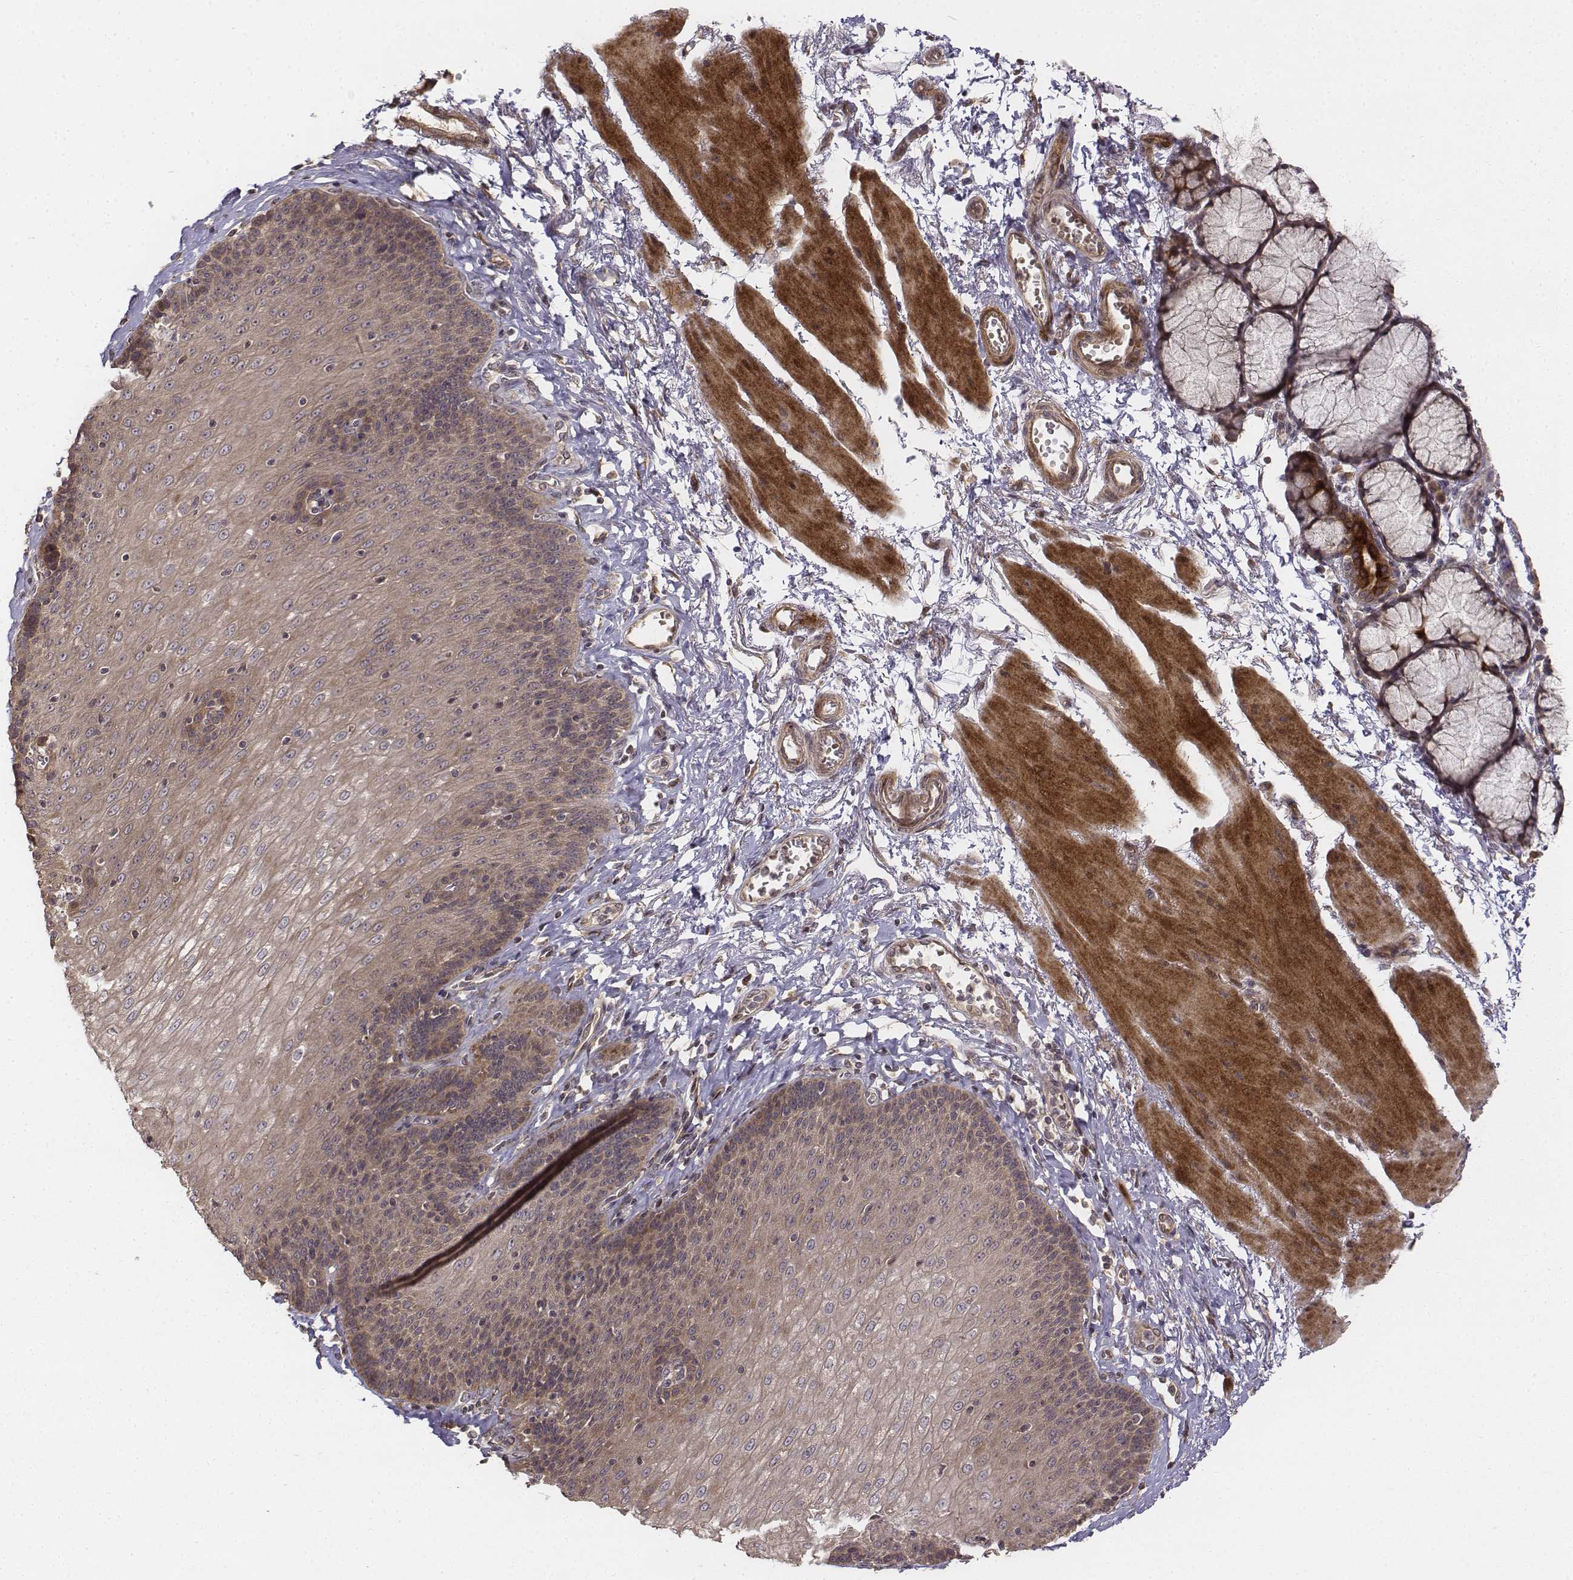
{"staining": {"intensity": "weak", "quantity": "25%-75%", "location": "cytoplasmic/membranous"}, "tissue": "esophagus", "cell_type": "Squamous epithelial cells", "image_type": "normal", "snomed": [{"axis": "morphology", "description": "Normal tissue, NOS"}, {"axis": "topography", "description": "Esophagus"}], "caption": "Immunohistochemical staining of unremarkable human esophagus demonstrates 25%-75% levels of weak cytoplasmic/membranous protein staining in about 25%-75% of squamous epithelial cells.", "gene": "FBXO21", "patient": {"sex": "female", "age": 81}}